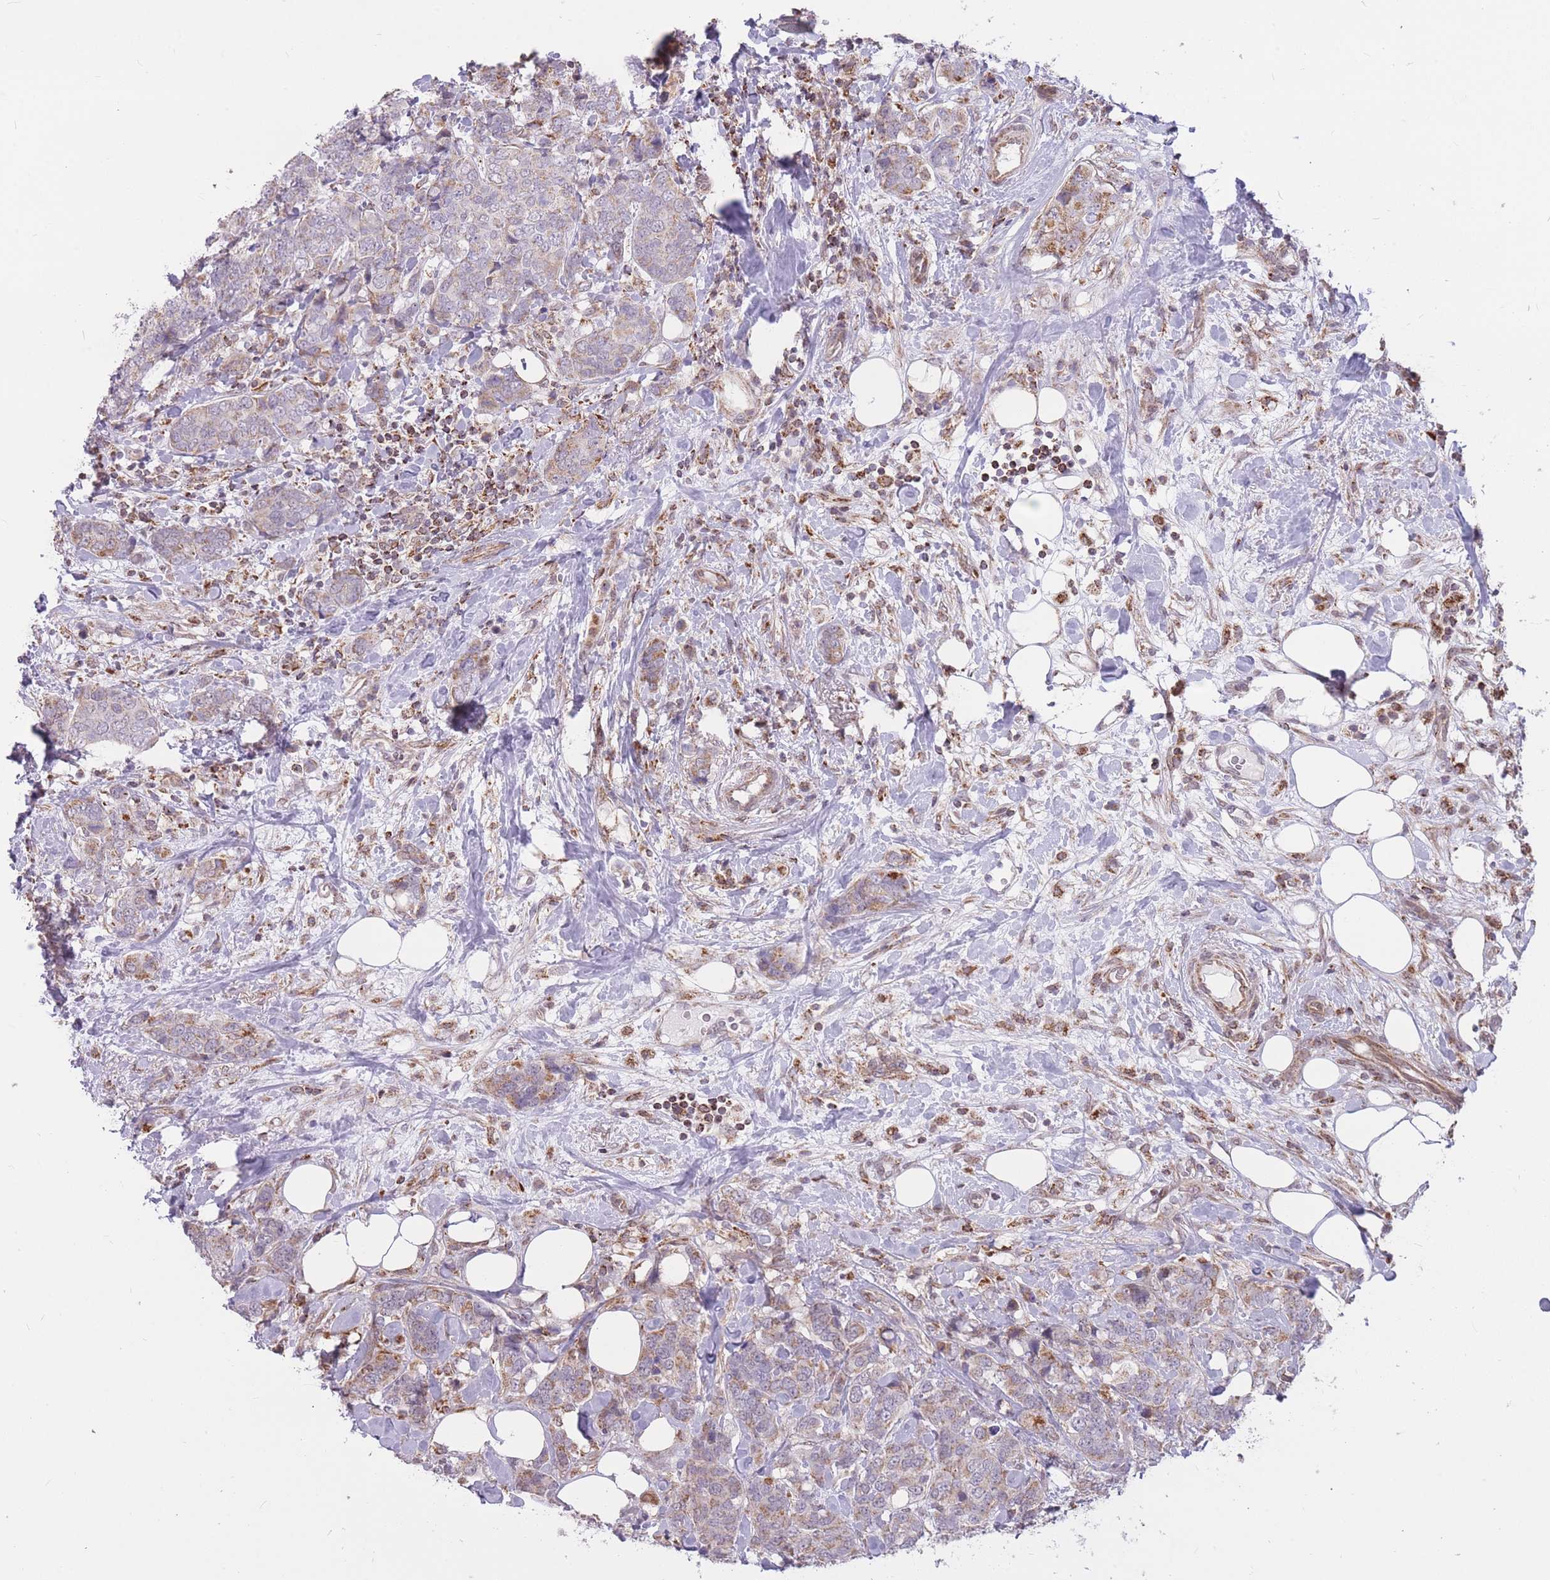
{"staining": {"intensity": "moderate", "quantity": "25%-75%", "location": "cytoplasmic/membranous"}, "tissue": "breast cancer", "cell_type": "Tumor cells", "image_type": "cancer", "snomed": [{"axis": "morphology", "description": "Lobular carcinoma"}, {"axis": "topography", "description": "Breast"}], "caption": "Protein staining shows moderate cytoplasmic/membranous positivity in approximately 25%-75% of tumor cells in breast cancer.", "gene": "DPYSL4", "patient": {"sex": "female", "age": 59}}